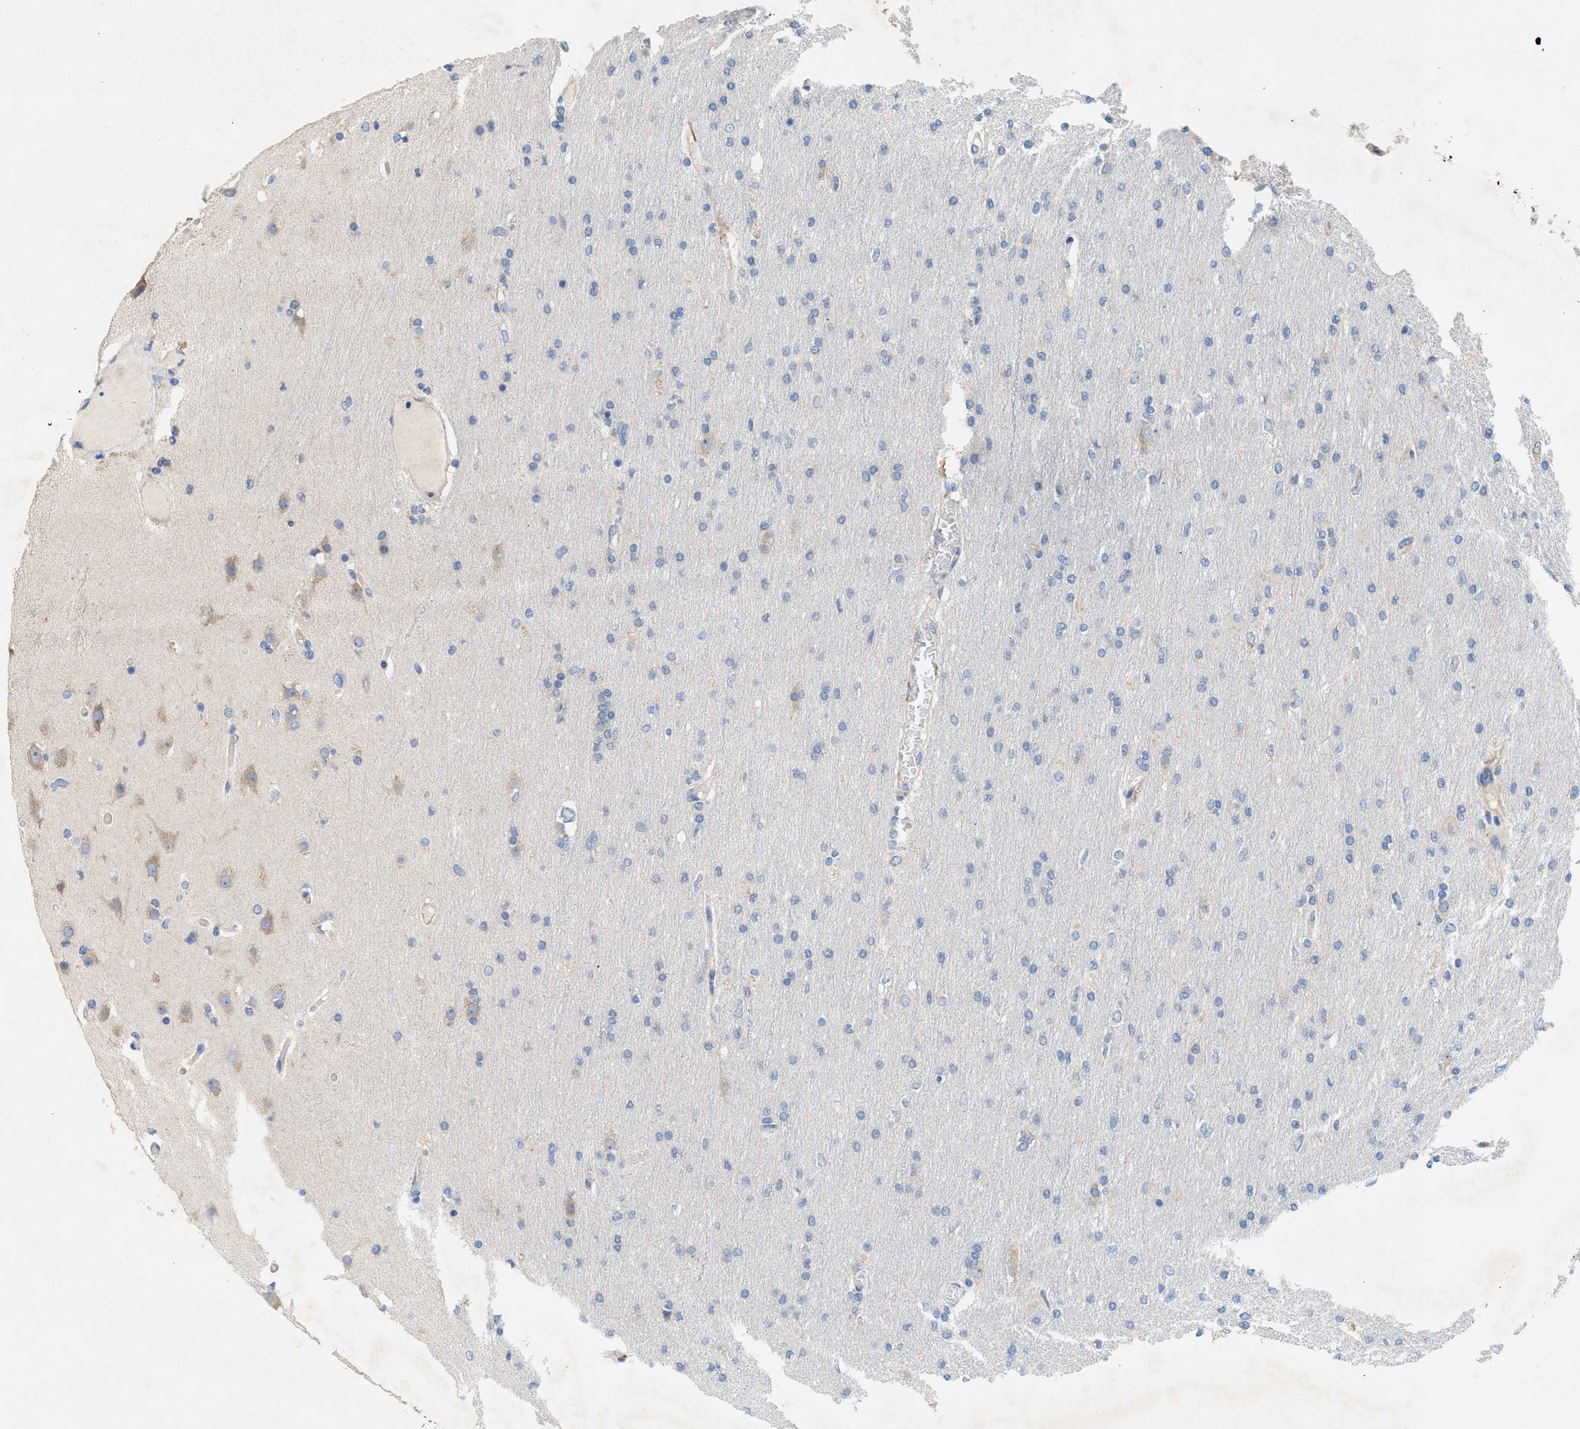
{"staining": {"intensity": "negative", "quantity": "none", "location": "none"}, "tissue": "glioma", "cell_type": "Tumor cells", "image_type": "cancer", "snomed": [{"axis": "morphology", "description": "Glioma, malignant, High grade"}, {"axis": "topography", "description": "Cerebral cortex"}], "caption": "A histopathology image of glioma stained for a protein displays no brown staining in tumor cells.", "gene": "UBAP2", "patient": {"sex": "female", "age": 36}}